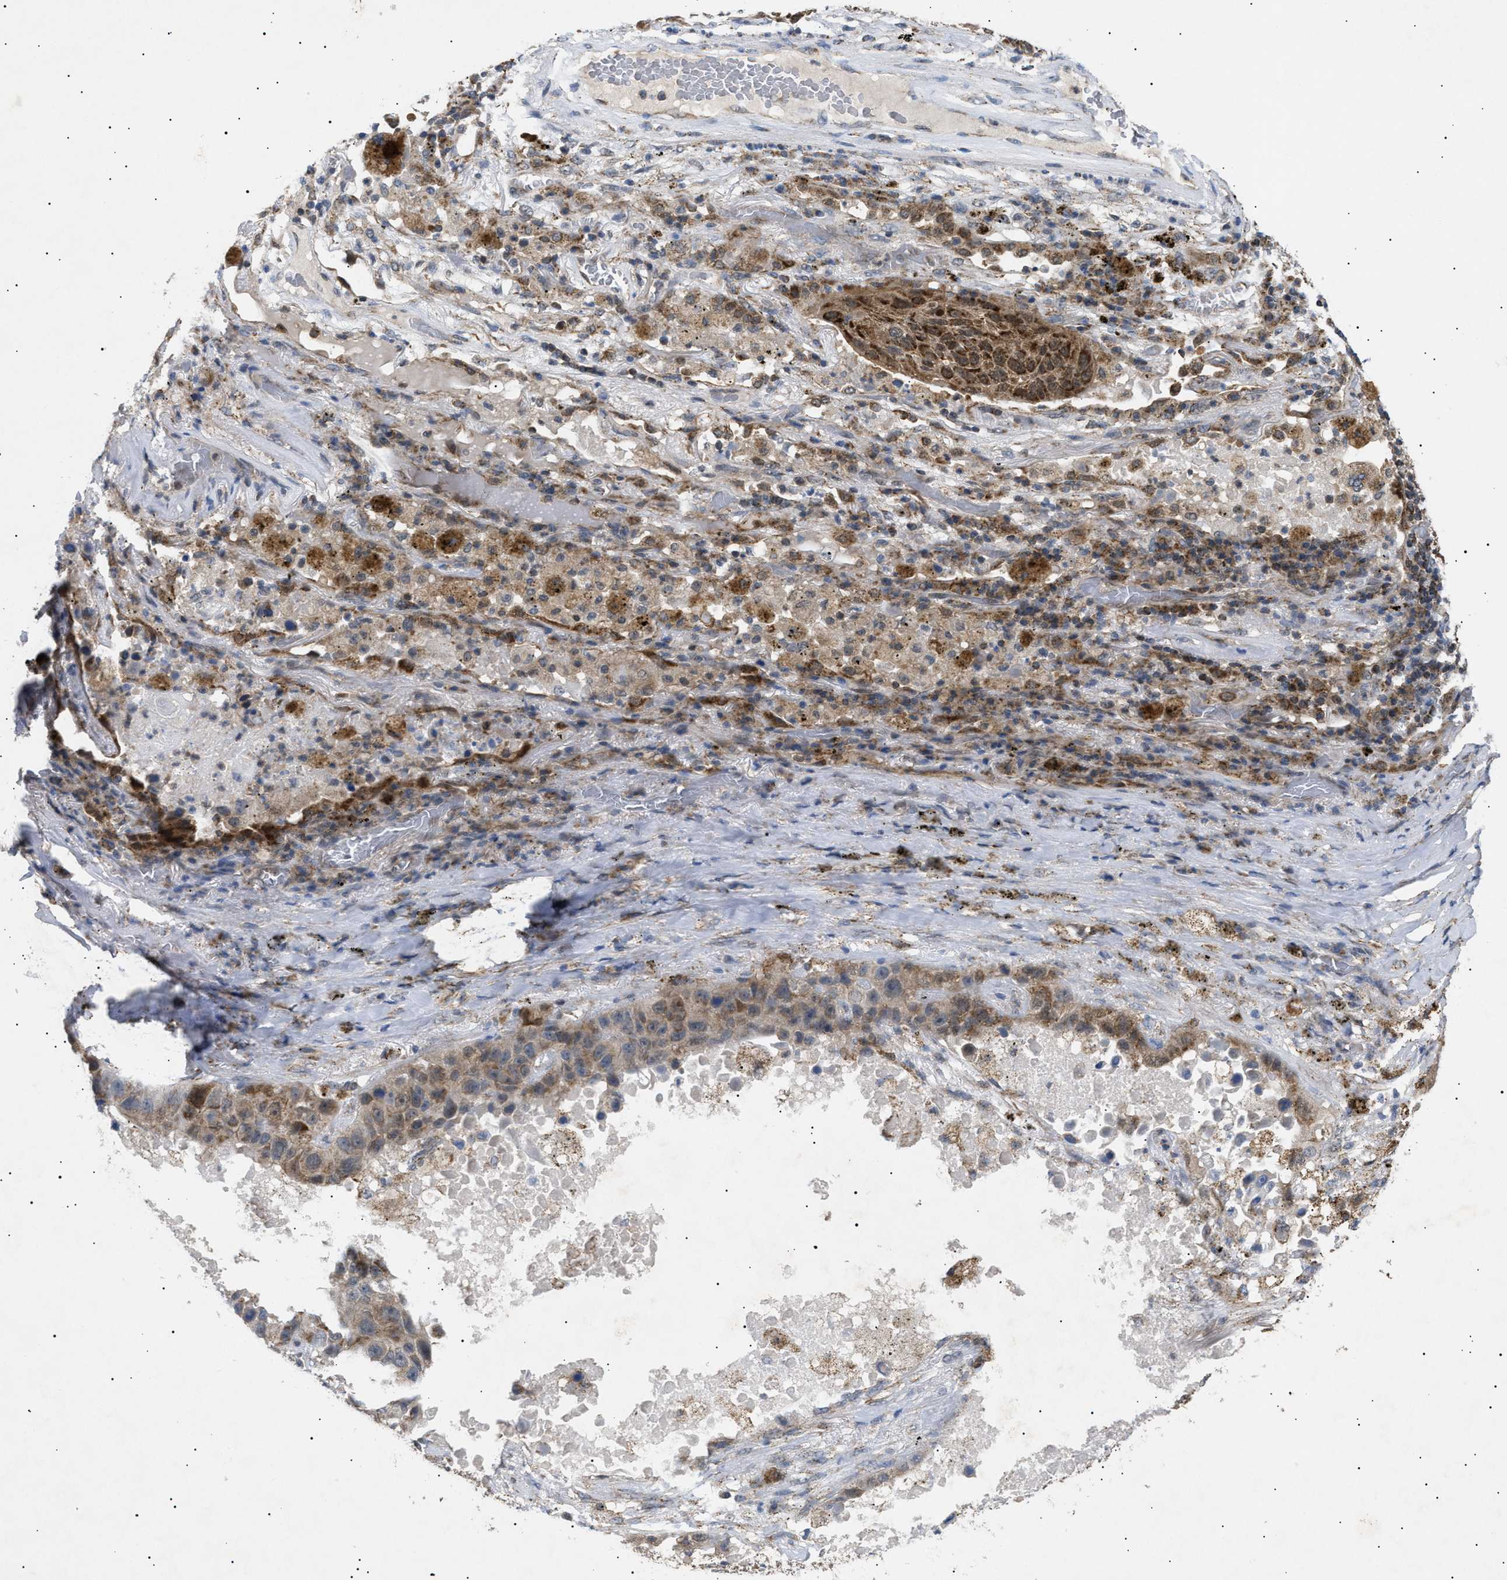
{"staining": {"intensity": "moderate", "quantity": ">75%", "location": "cytoplasmic/membranous"}, "tissue": "lung cancer", "cell_type": "Tumor cells", "image_type": "cancer", "snomed": [{"axis": "morphology", "description": "Squamous cell carcinoma, NOS"}, {"axis": "topography", "description": "Lung"}], "caption": "DAB (3,3'-diaminobenzidine) immunohistochemical staining of squamous cell carcinoma (lung) reveals moderate cytoplasmic/membranous protein positivity in approximately >75% of tumor cells.", "gene": "SIRT5", "patient": {"sex": "male", "age": 57}}